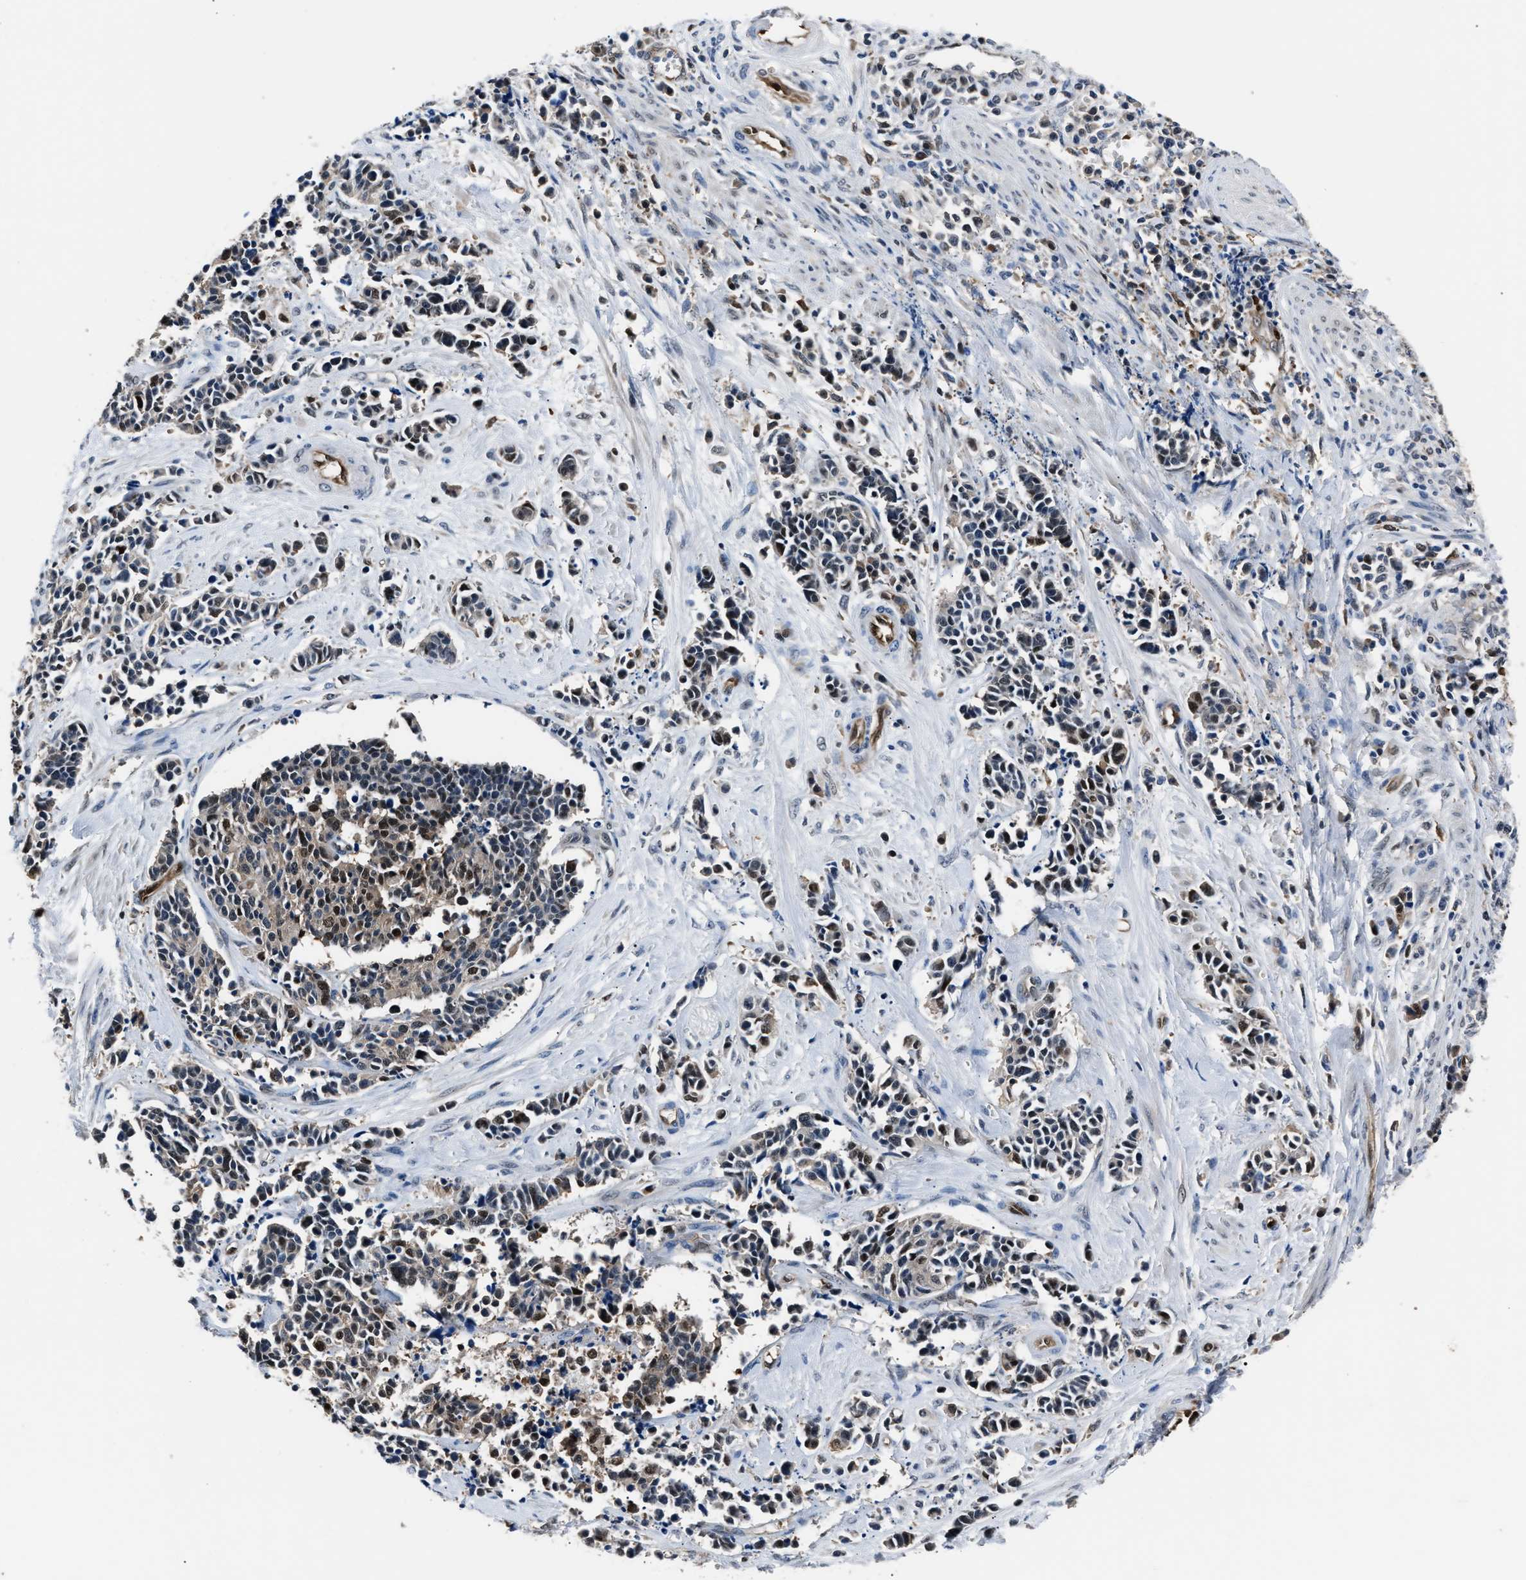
{"staining": {"intensity": "strong", "quantity": "<25%", "location": "nuclear"}, "tissue": "cervical cancer", "cell_type": "Tumor cells", "image_type": "cancer", "snomed": [{"axis": "morphology", "description": "Squamous cell carcinoma, NOS"}, {"axis": "topography", "description": "Cervix"}], "caption": "Immunohistochemistry (IHC) photomicrograph of neoplastic tissue: cervical squamous cell carcinoma stained using immunohistochemistry shows medium levels of strong protein expression localized specifically in the nuclear of tumor cells, appearing as a nuclear brown color.", "gene": "PPA1", "patient": {"sex": "female", "age": 35}}